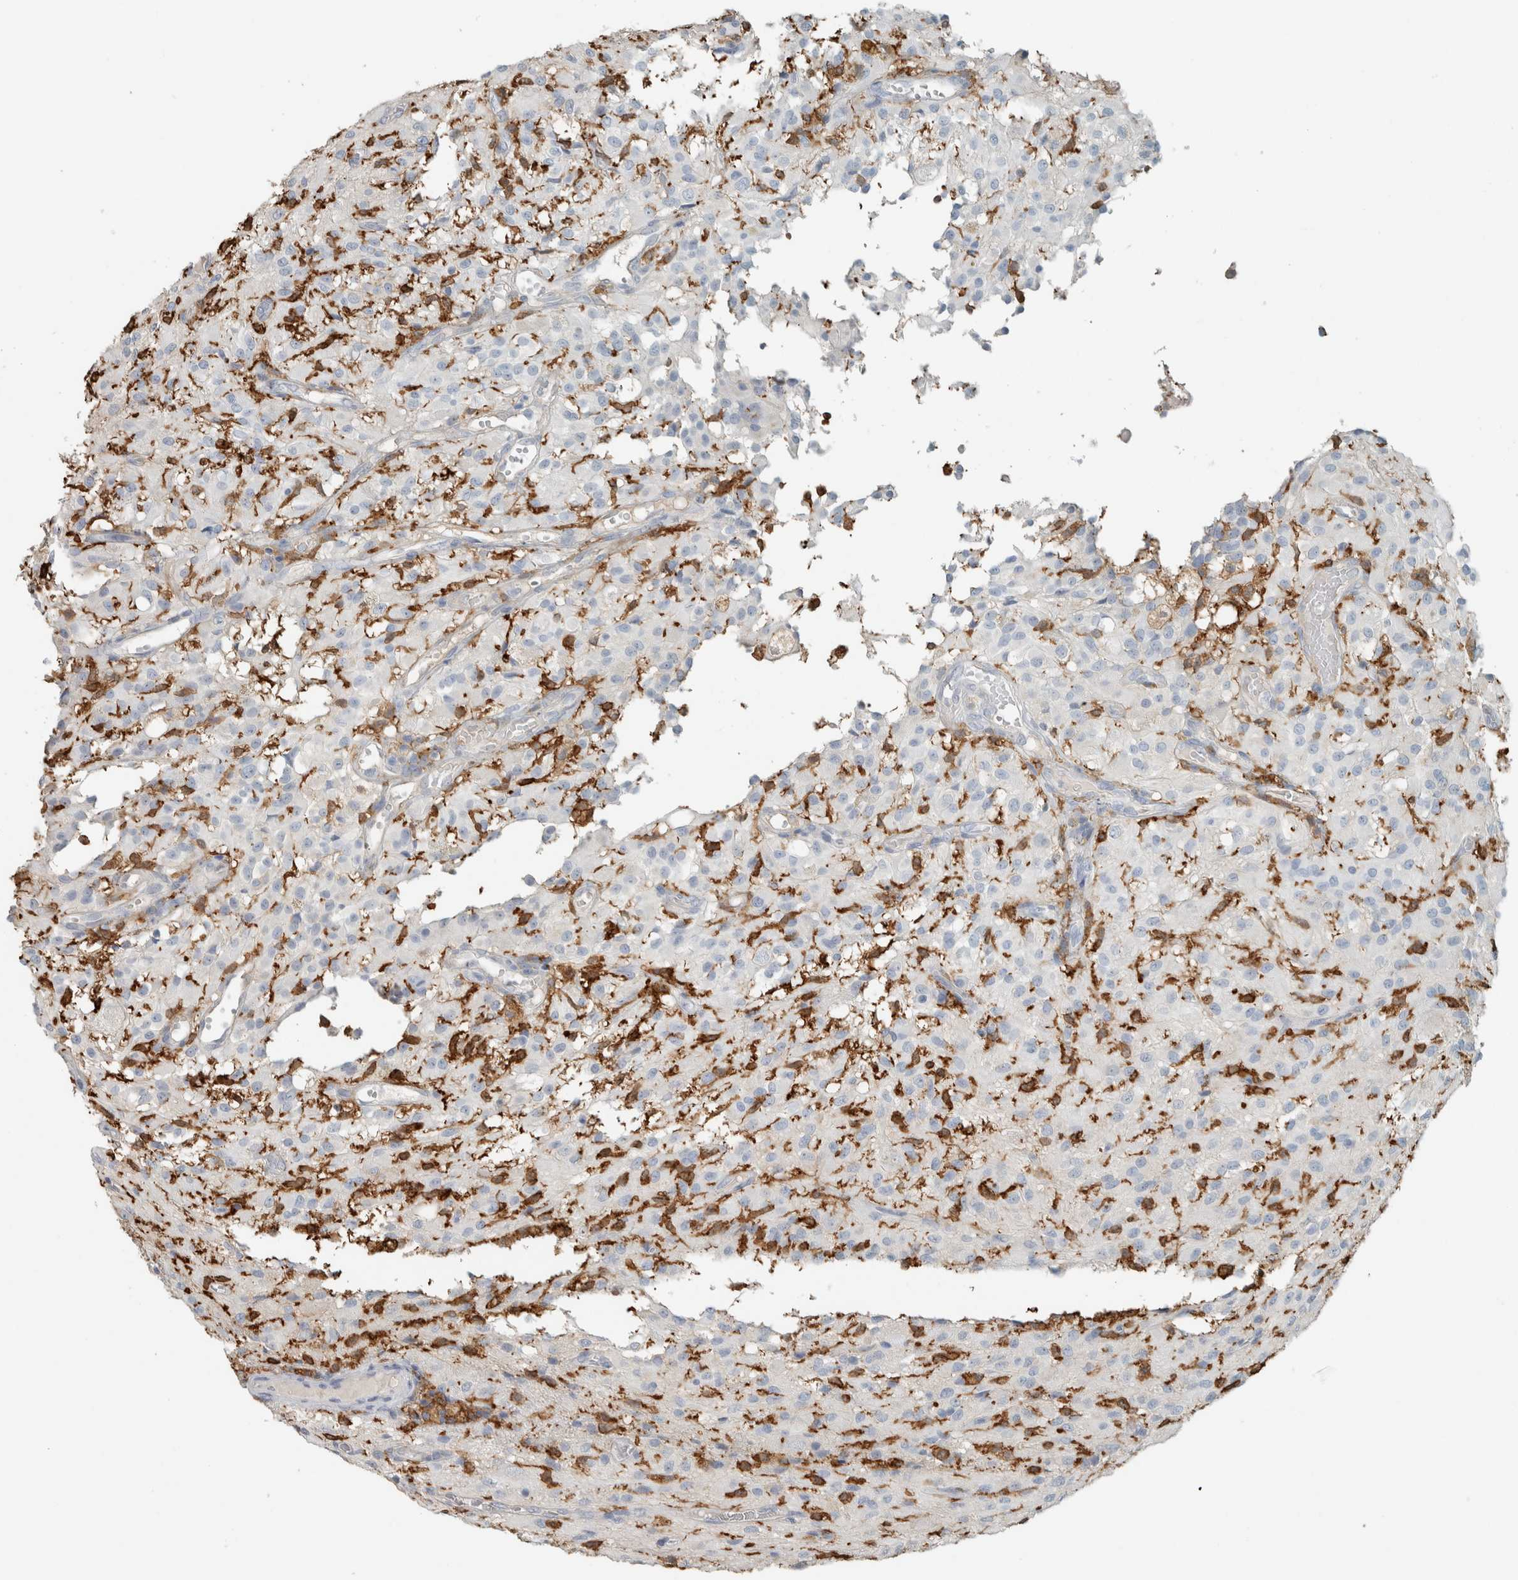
{"staining": {"intensity": "negative", "quantity": "none", "location": "none"}, "tissue": "glioma", "cell_type": "Tumor cells", "image_type": "cancer", "snomed": [{"axis": "morphology", "description": "Glioma, malignant, High grade"}, {"axis": "topography", "description": "Brain"}], "caption": "Human glioma stained for a protein using immunohistochemistry (IHC) shows no staining in tumor cells.", "gene": "SCIN", "patient": {"sex": "female", "age": 59}}